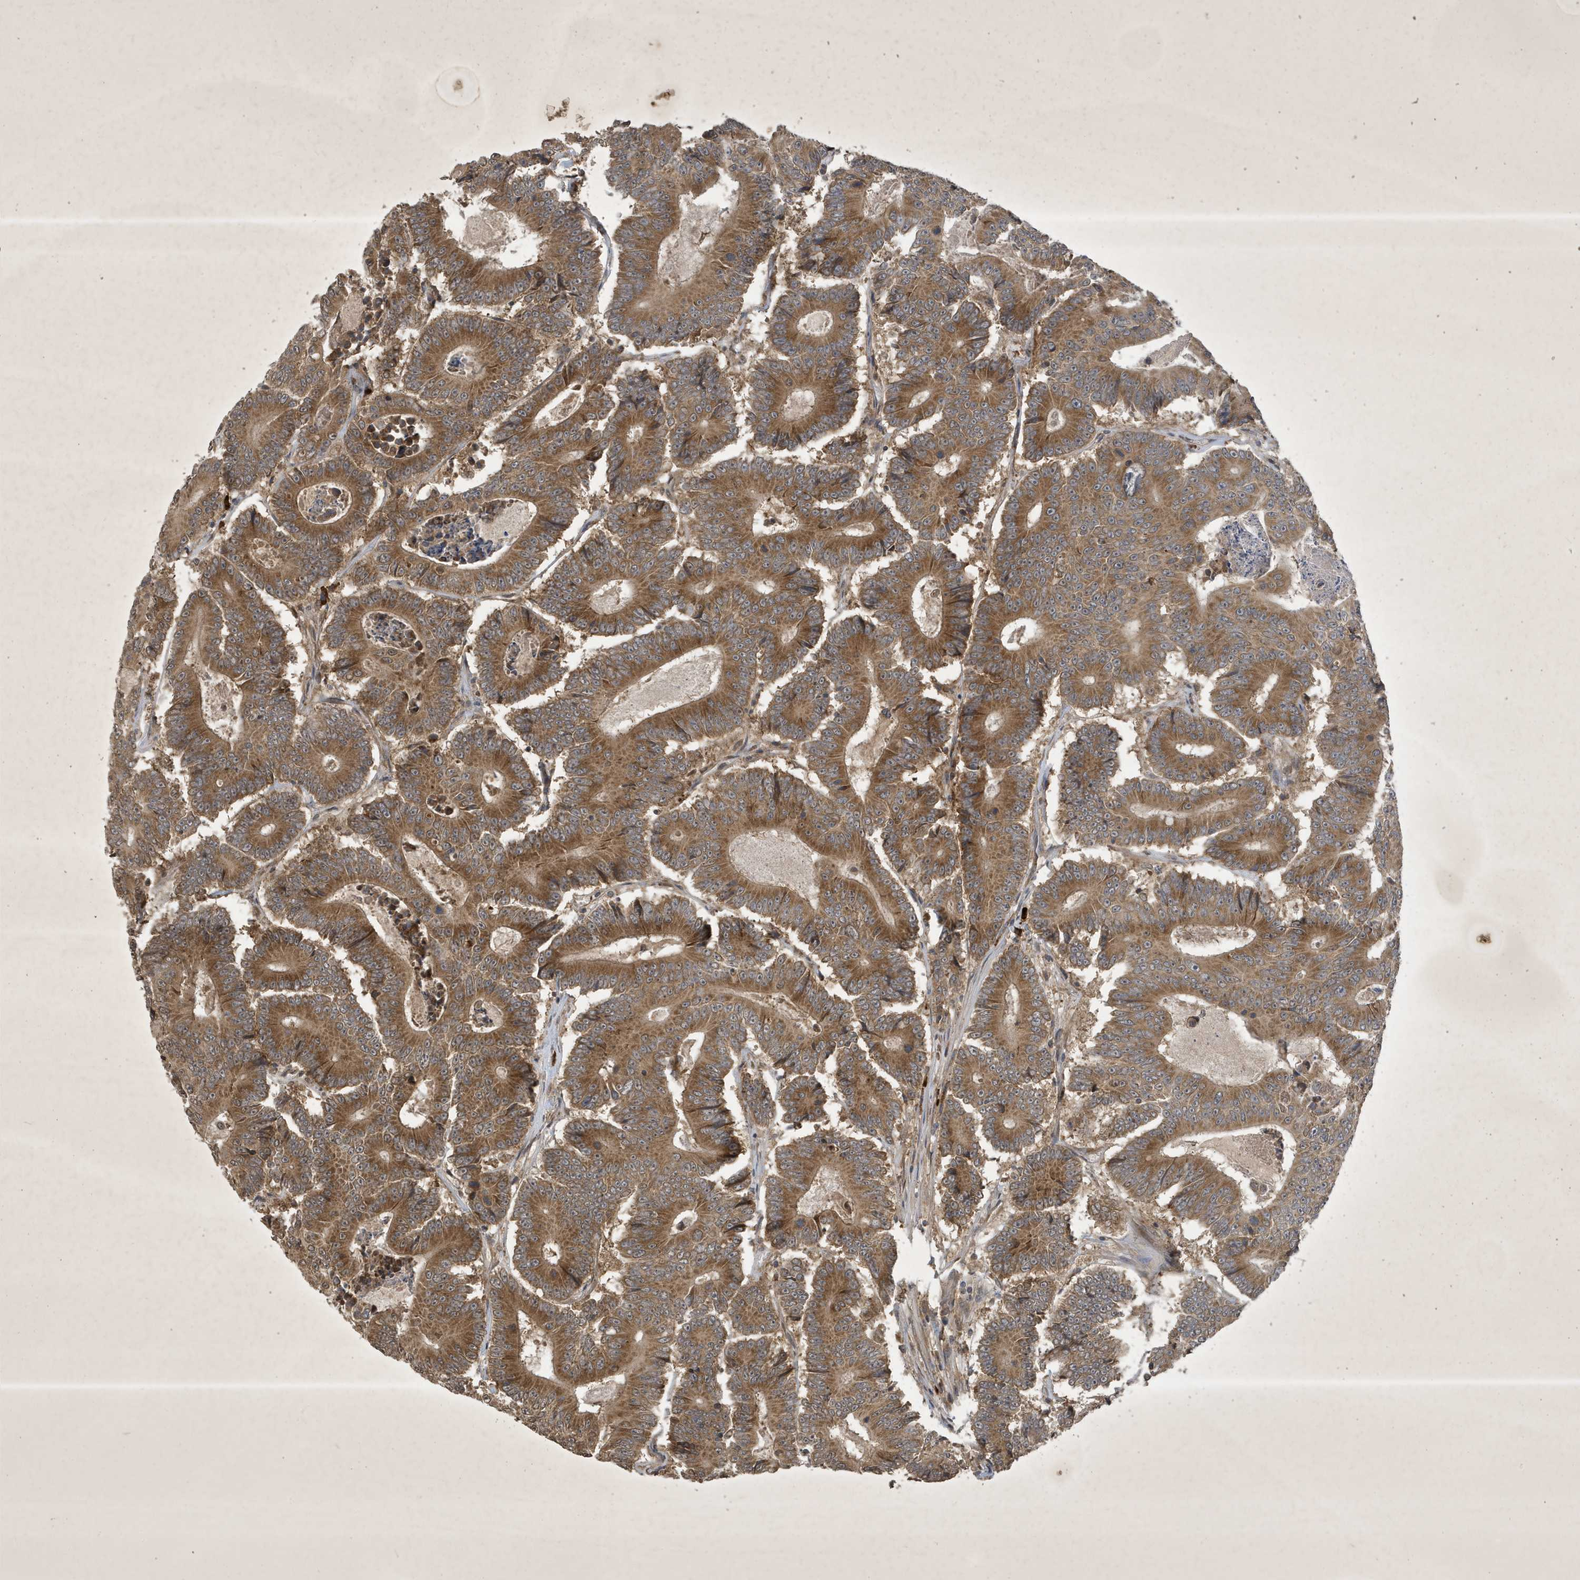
{"staining": {"intensity": "moderate", "quantity": ">75%", "location": "cytoplasmic/membranous"}, "tissue": "colorectal cancer", "cell_type": "Tumor cells", "image_type": "cancer", "snomed": [{"axis": "morphology", "description": "Adenocarcinoma, NOS"}, {"axis": "topography", "description": "Colon"}], "caption": "Adenocarcinoma (colorectal) stained with a brown dye reveals moderate cytoplasmic/membranous positive staining in approximately >75% of tumor cells.", "gene": "STX10", "patient": {"sex": "male", "age": 83}}